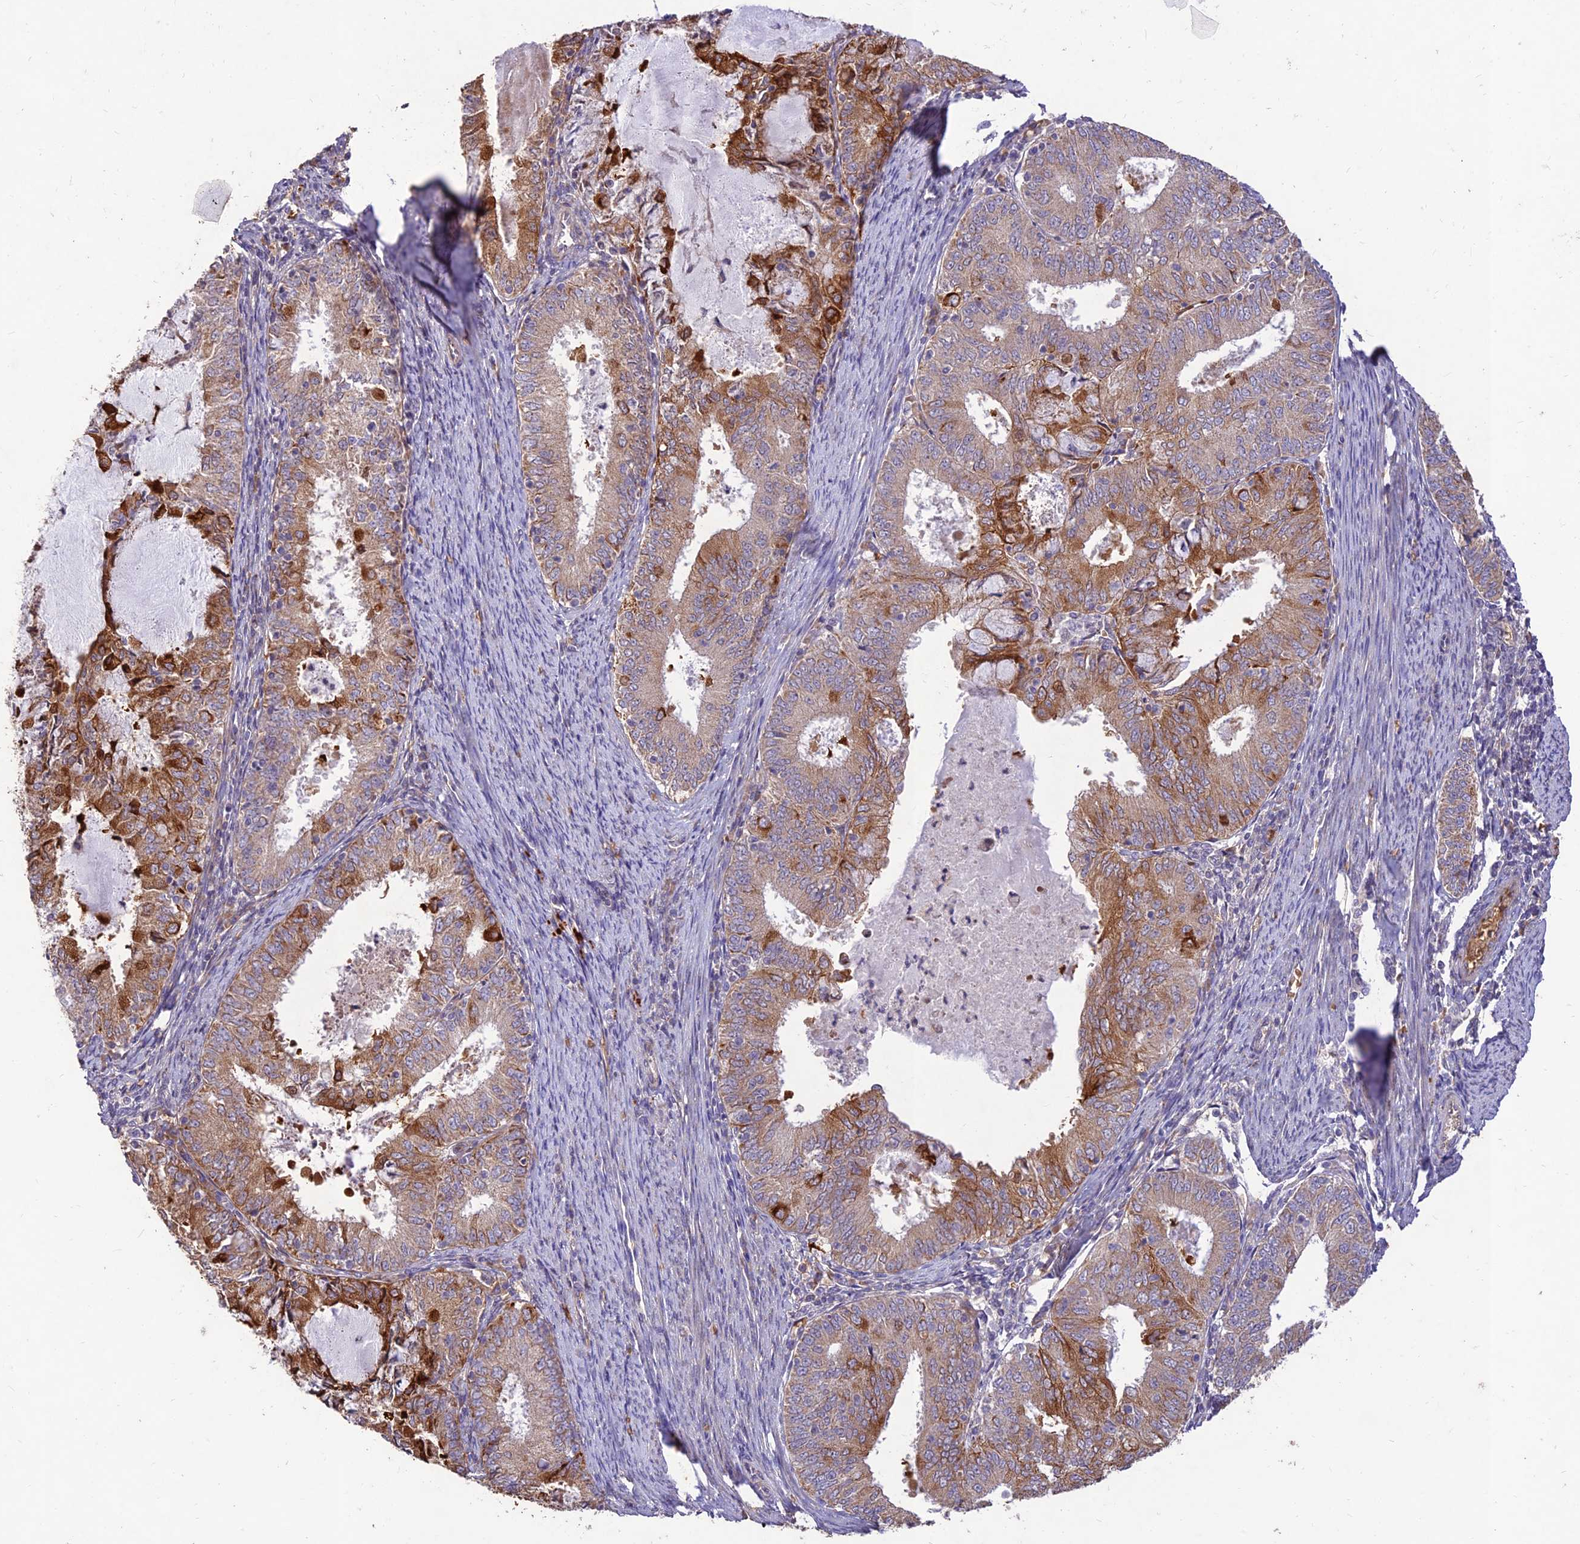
{"staining": {"intensity": "strong", "quantity": "25%-75%", "location": "cytoplasmic/membranous"}, "tissue": "endometrial cancer", "cell_type": "Tumor cells", "image_type": "cancer", "snomed": [{"axis": "morphology", "description": "Adenocarcinoma, NOS"}, {"axis": "topography", "description": "Endometrium"}], "caption": "This is a photomicrograph of immunohistochemistry staining of adenocarcinoma (endometrial), which shows strong expression in the cytoplasmic/membranous of tumor cells.", "gene": "PPP1R11", "patient": {"sex": "female", "age": 57}}